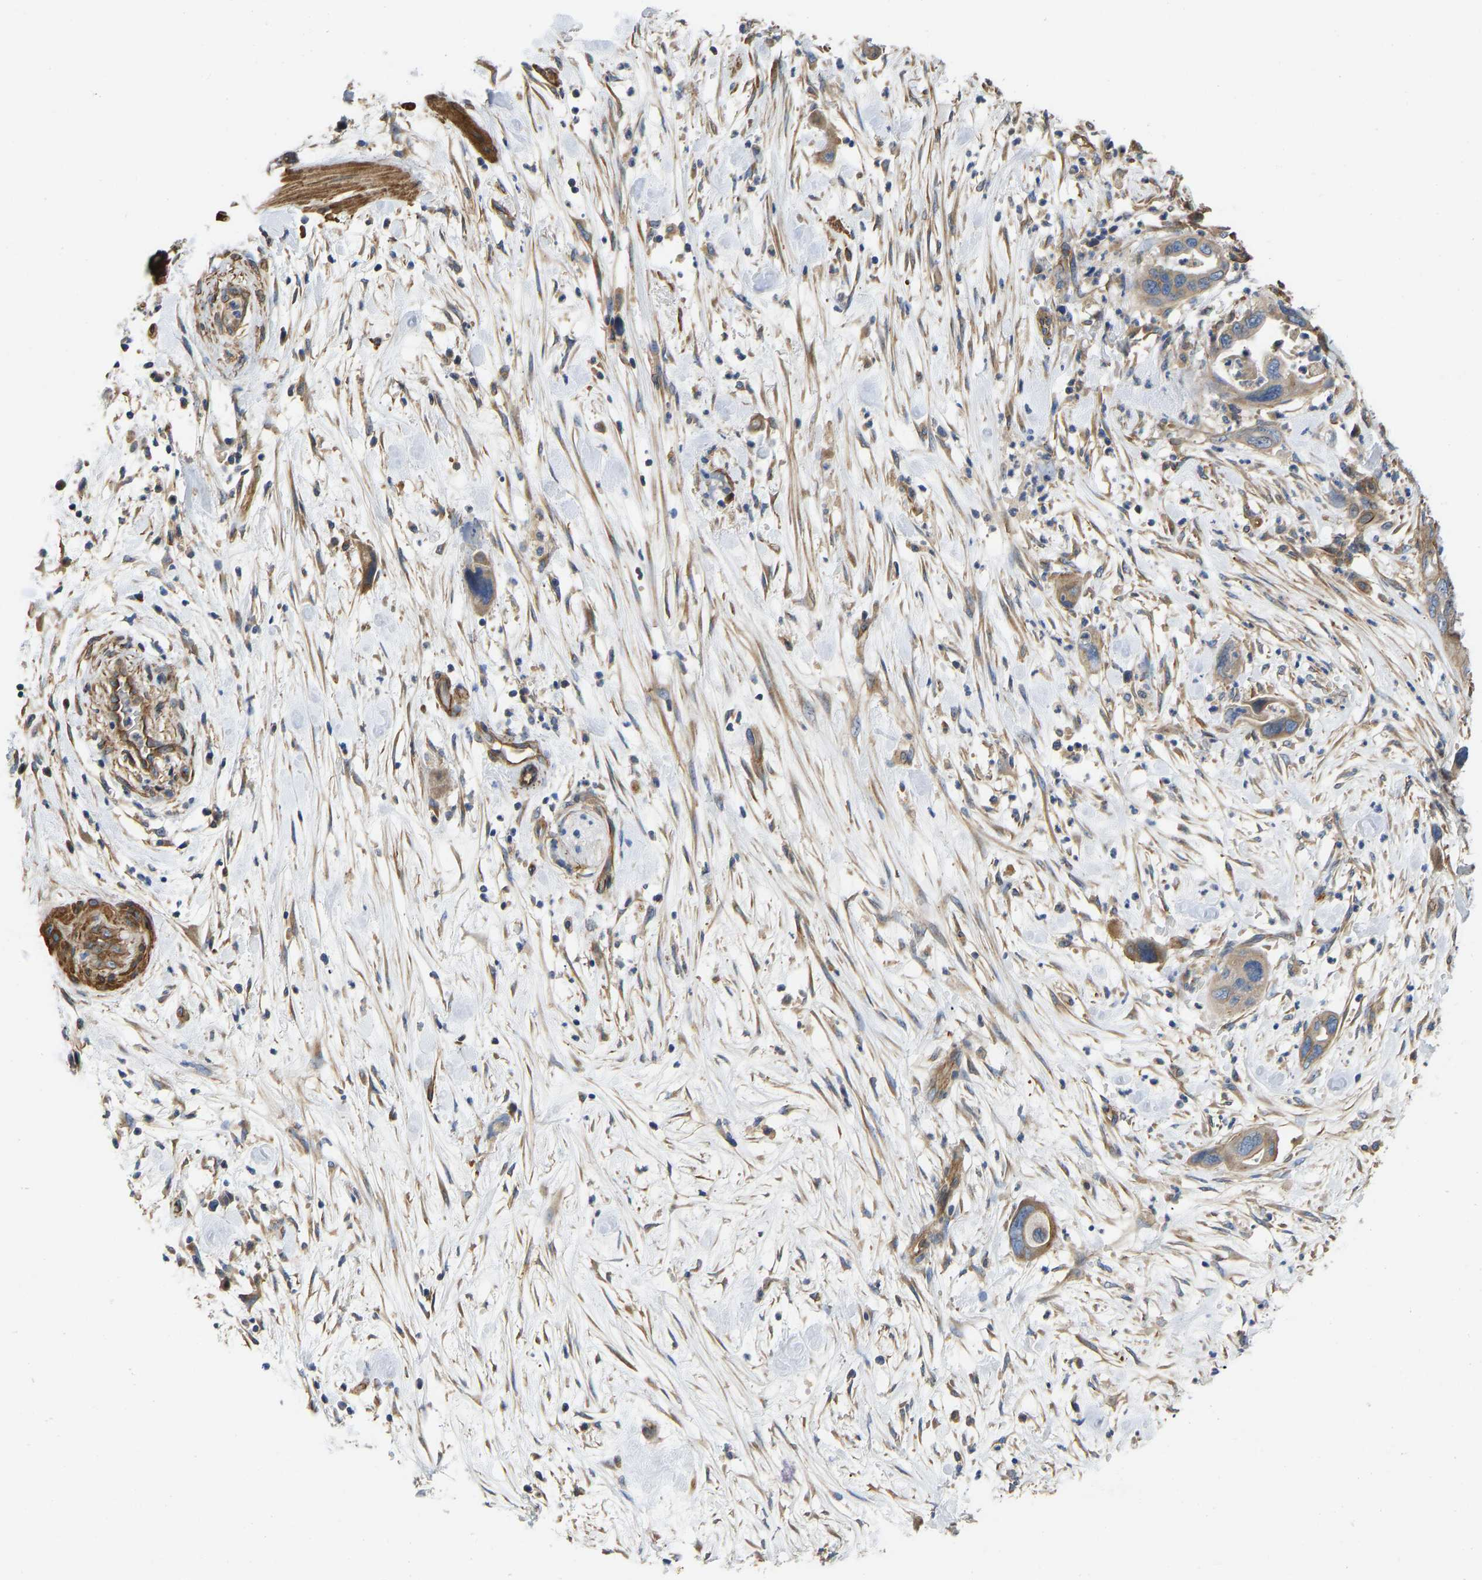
{"staining": {"intensity": "moderate", "quantity": ">75%", "location": "cytoplasmic/membranous"}, "tissue": "pancreatic cancer", "cell_type": "Tumor cells", "image_type": "cancer", "snomed": [{"axis": "morphology", "description": "Adenocarcinoma, NOS"}, {"axis": "topography", "description": "Pancreas"}], "caption": "The histopathology image reveals immunohistochemical staining of pancreatic cancer. There is moderate cytoplasmic/membranous positivity is identified in approximately >75% of tumor cells.", "gene": "ELMO2", "patient": {"sex": "female", "age": 71}}